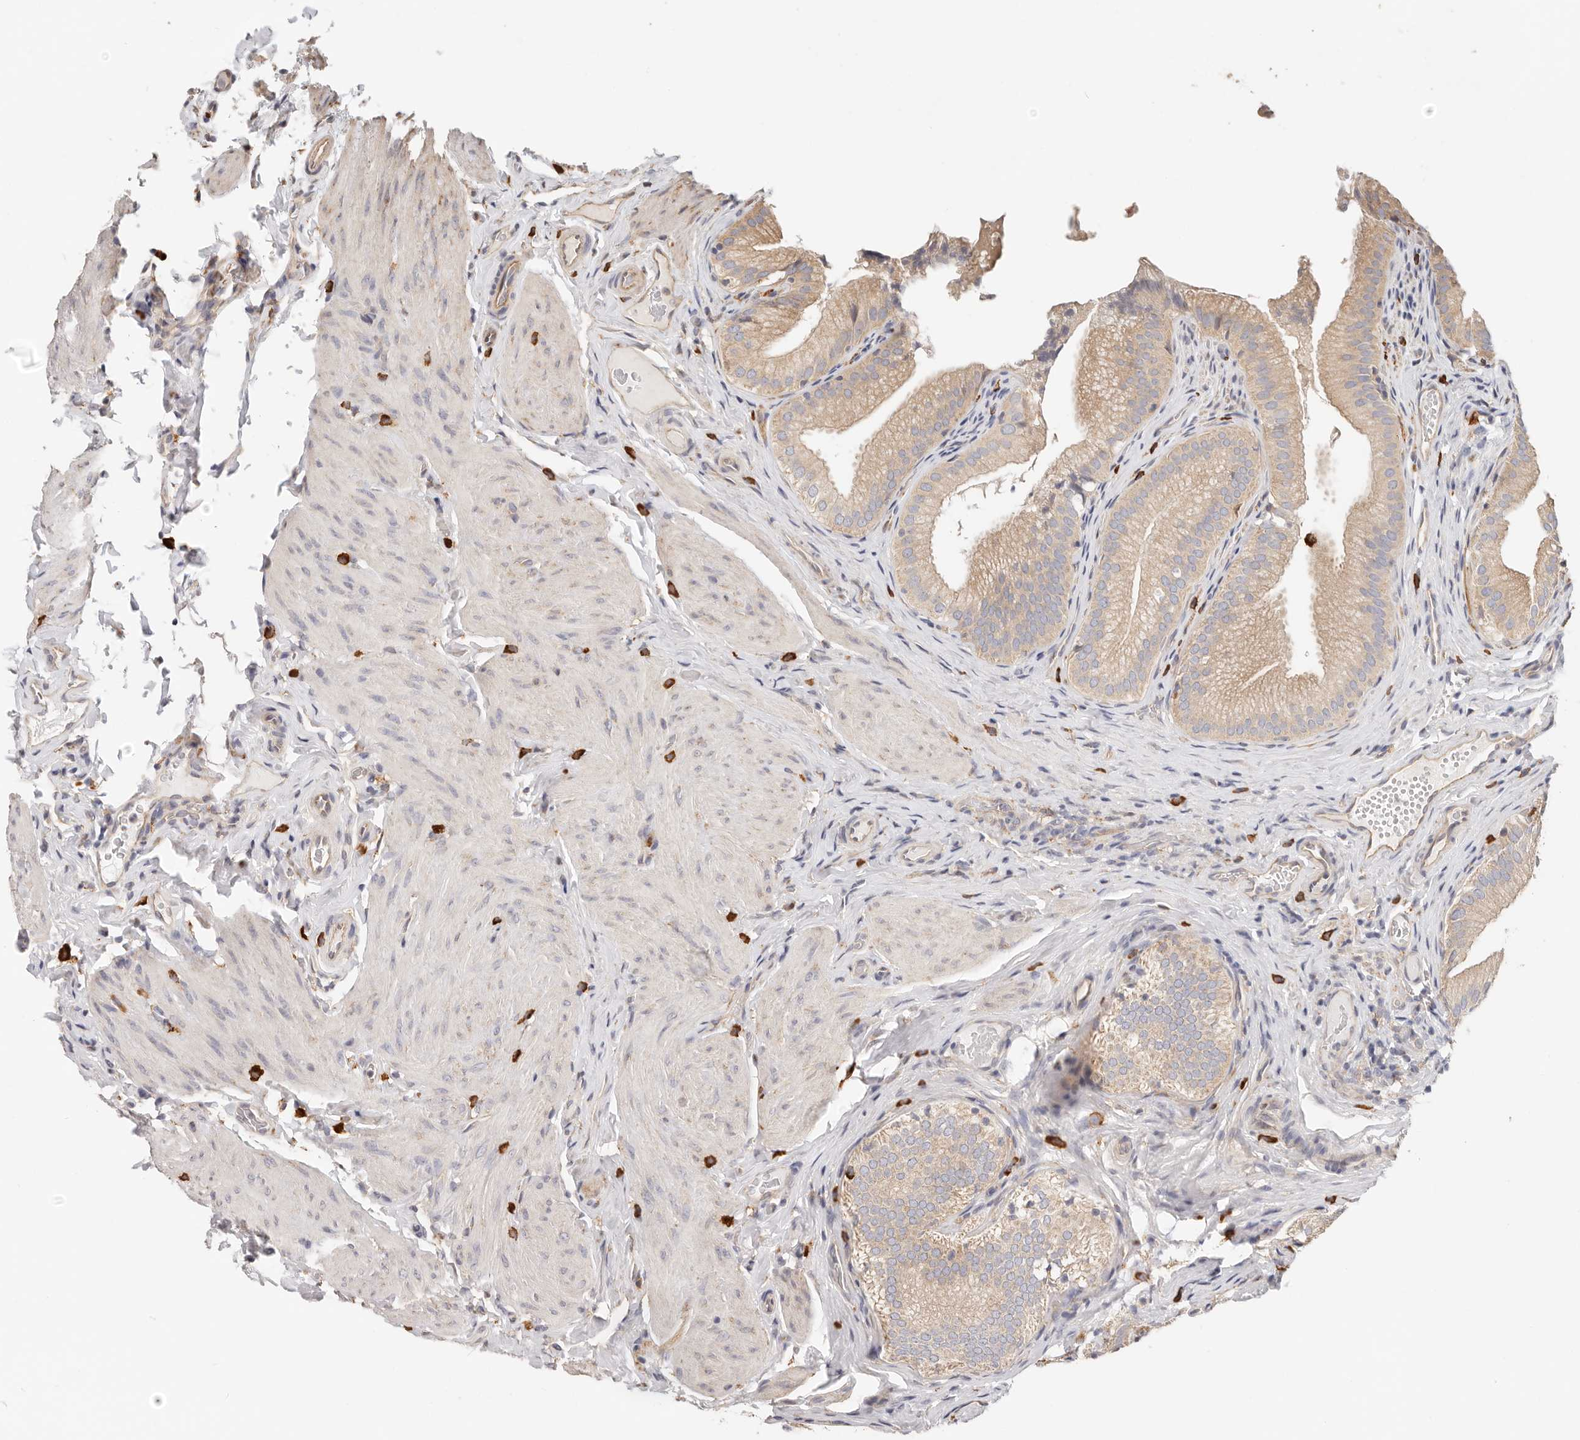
{"staining": {"intensity": "weak", "quantity": ">75%", "location": "cytoplasmic/membranous"}, "tissue": "gallbladder", "cell_type": "Glandular cells", "image_type": "normal", "snomed": [{"axis": "morphology", "description": "Normal tissue, NOS"}, {"axis": "topography", "description": "Gallbladder"}], "caption": "IHC (DAB (3,3'-diaminobenzidine)) staining of benign human gallbladder displays weak cytoplasmic/membranous protein expression in approximately >75% of glandular cells. The staining was performed using DAB (3,3'-diaminobenzidine), with brown indicating positive protein expression. Nuclei are stained blue with hematoxylin.", "gene": "AFDN", "patient": {"sex": "female", "age": 30}}